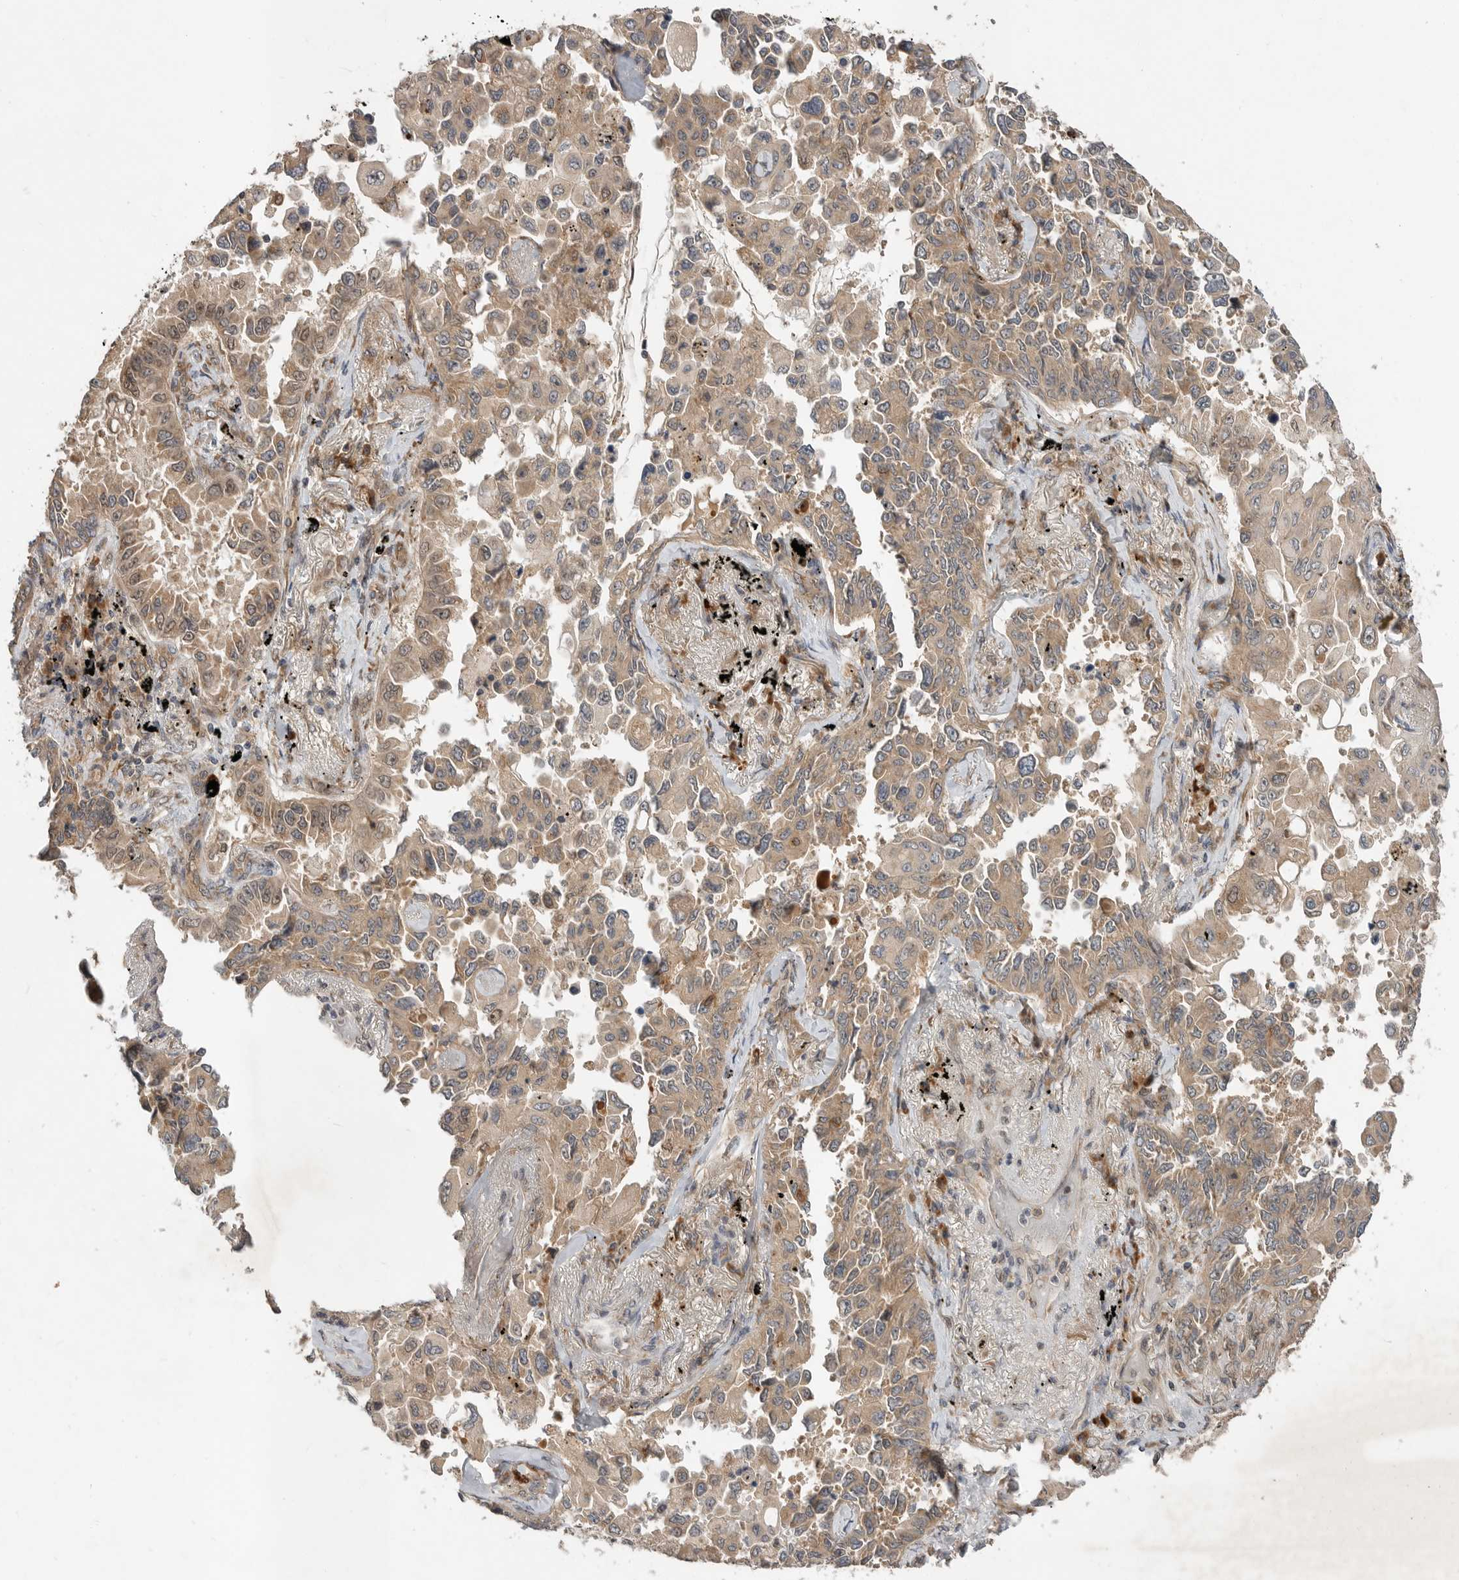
{"staining": {"intensity": "moderate", "quantity": ">75%", "location": "cytoplasmic/membranous"}, "tissue": "lung cancer", "cell_type": "Tumor cells", "image_type": "cancer", "snomed": [{"axis": "morphology", "description": "Adenocarcinoma, NOS"}, {"axis": "topography", "description": "Lung"}], "caption": "Human lung adenocarcinoma stained with a protein marker exhibits moderate staining in tumor cells.", "gene": "OSBPL9", "patient": {"sex": "female", "age": 67}}